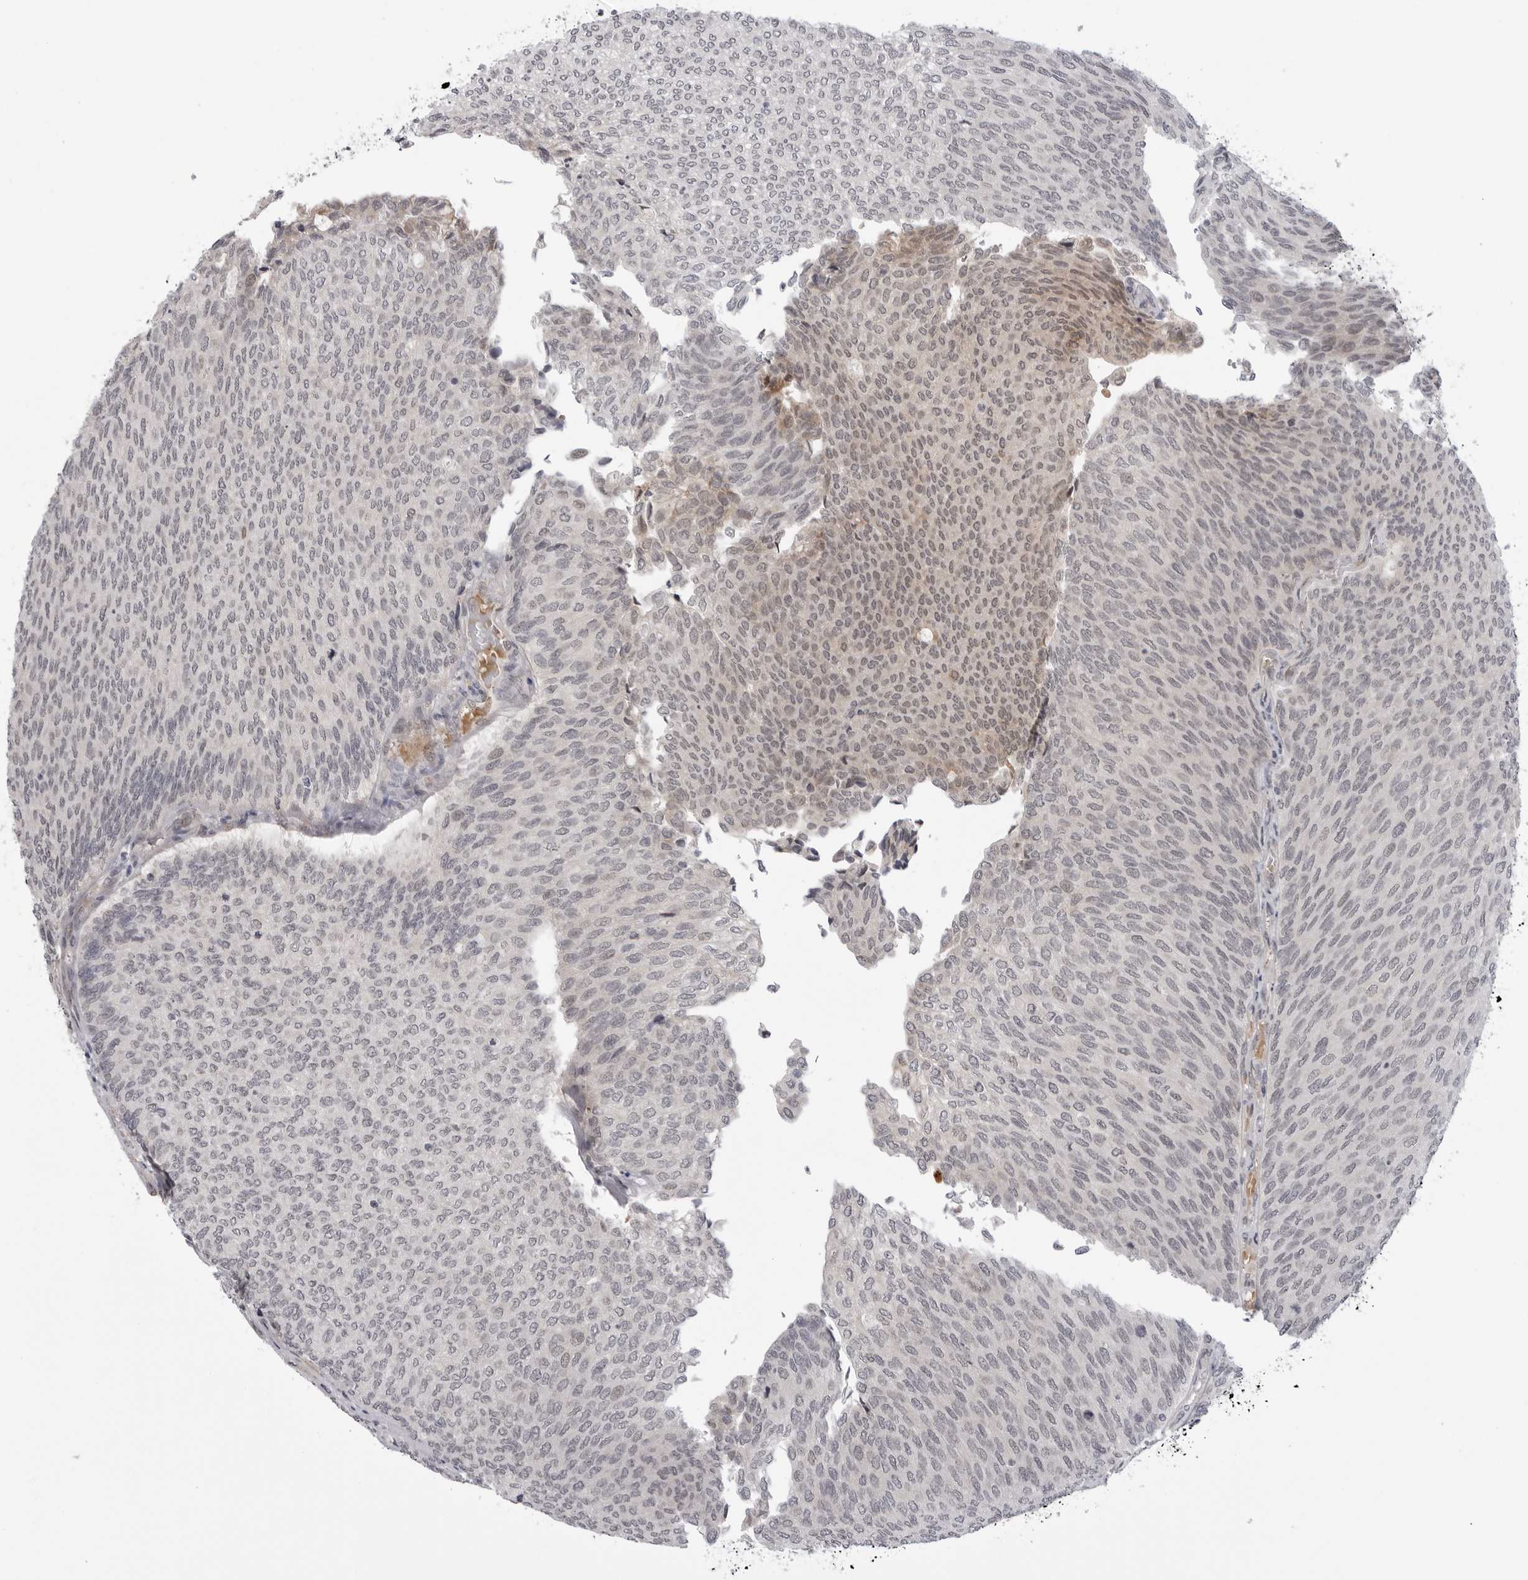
{"staining": {"intensity": "moderate", "quantity": "<25%", "location": "cytoplasmic/membranous"}, "tissue": "urothelial cancer", "cell_type": "Tumor cells", "image_type": "cancer", "snomed": [{"axis": "morphology", "description": "Urothelial carcinoma, Low grade"}, {"axis": "topography", "description": "Urinary bladder"}], "caption": "Human low-grade urothelial carcinoma stained with a brown dye shows moderate cytoplasmic/membranous positive positivity in about <25% of tumor cells.", "gene": "ALPK2", "patient": {"sex": "female", "age": 79}}